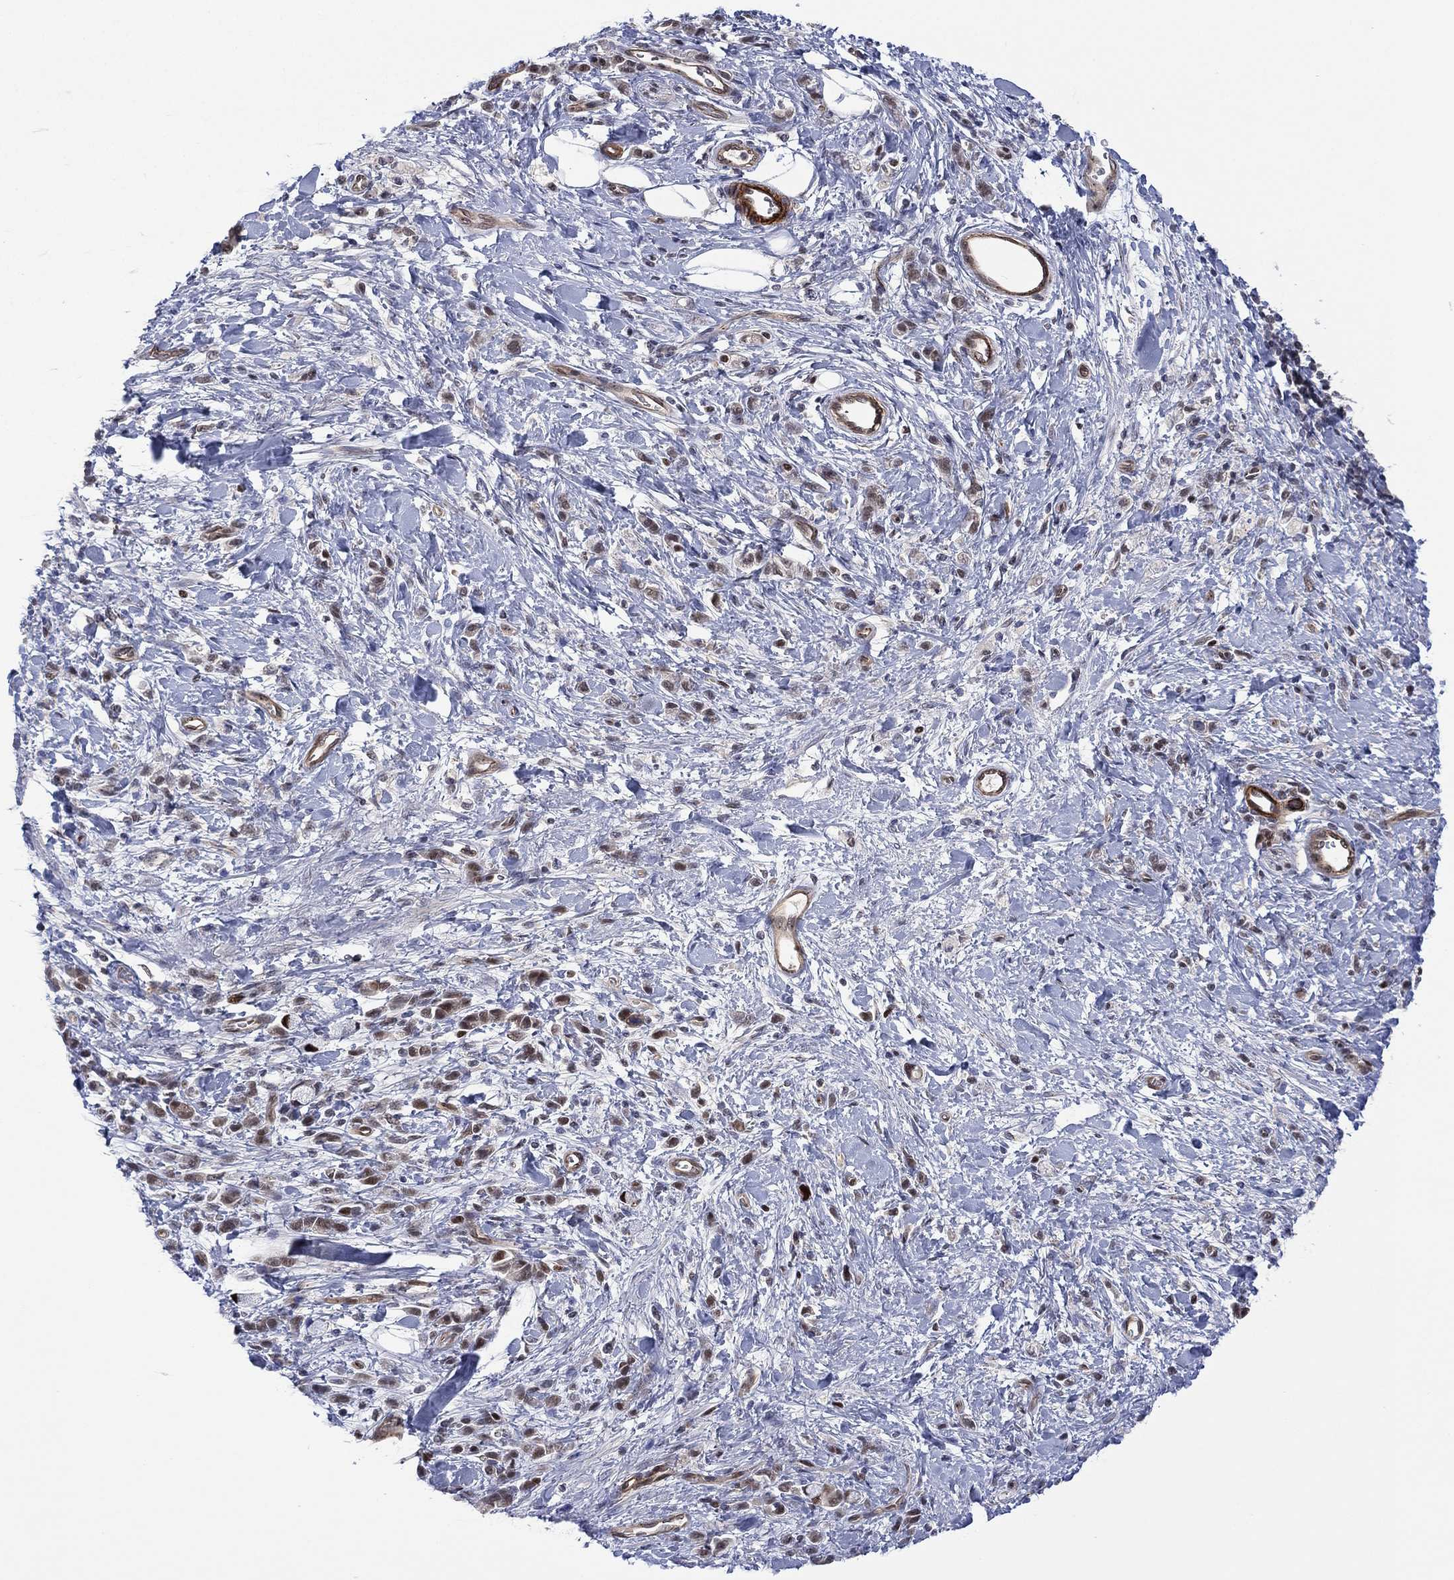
{"staining": {"intensity": "strong", "quantity": "<25%", "location": "nuclear"}, "tissue": "stomach cancer", "cell_type": "Tumor cells", "image_type": "cancer", "snomed": [{"axis": "morphology", "description": "Adenocarcinoma, NOS"}, {"axis": "topography", "description": "Stomach"}], "caption": "Adenocarcinoma (stomach) was stained to show a protein in brown. There is medium levels of strong nuclear positivity in approximately <25% of tumor cells.", "gene": "GSE1", "patient": {"sex": "male", "age": 77}}